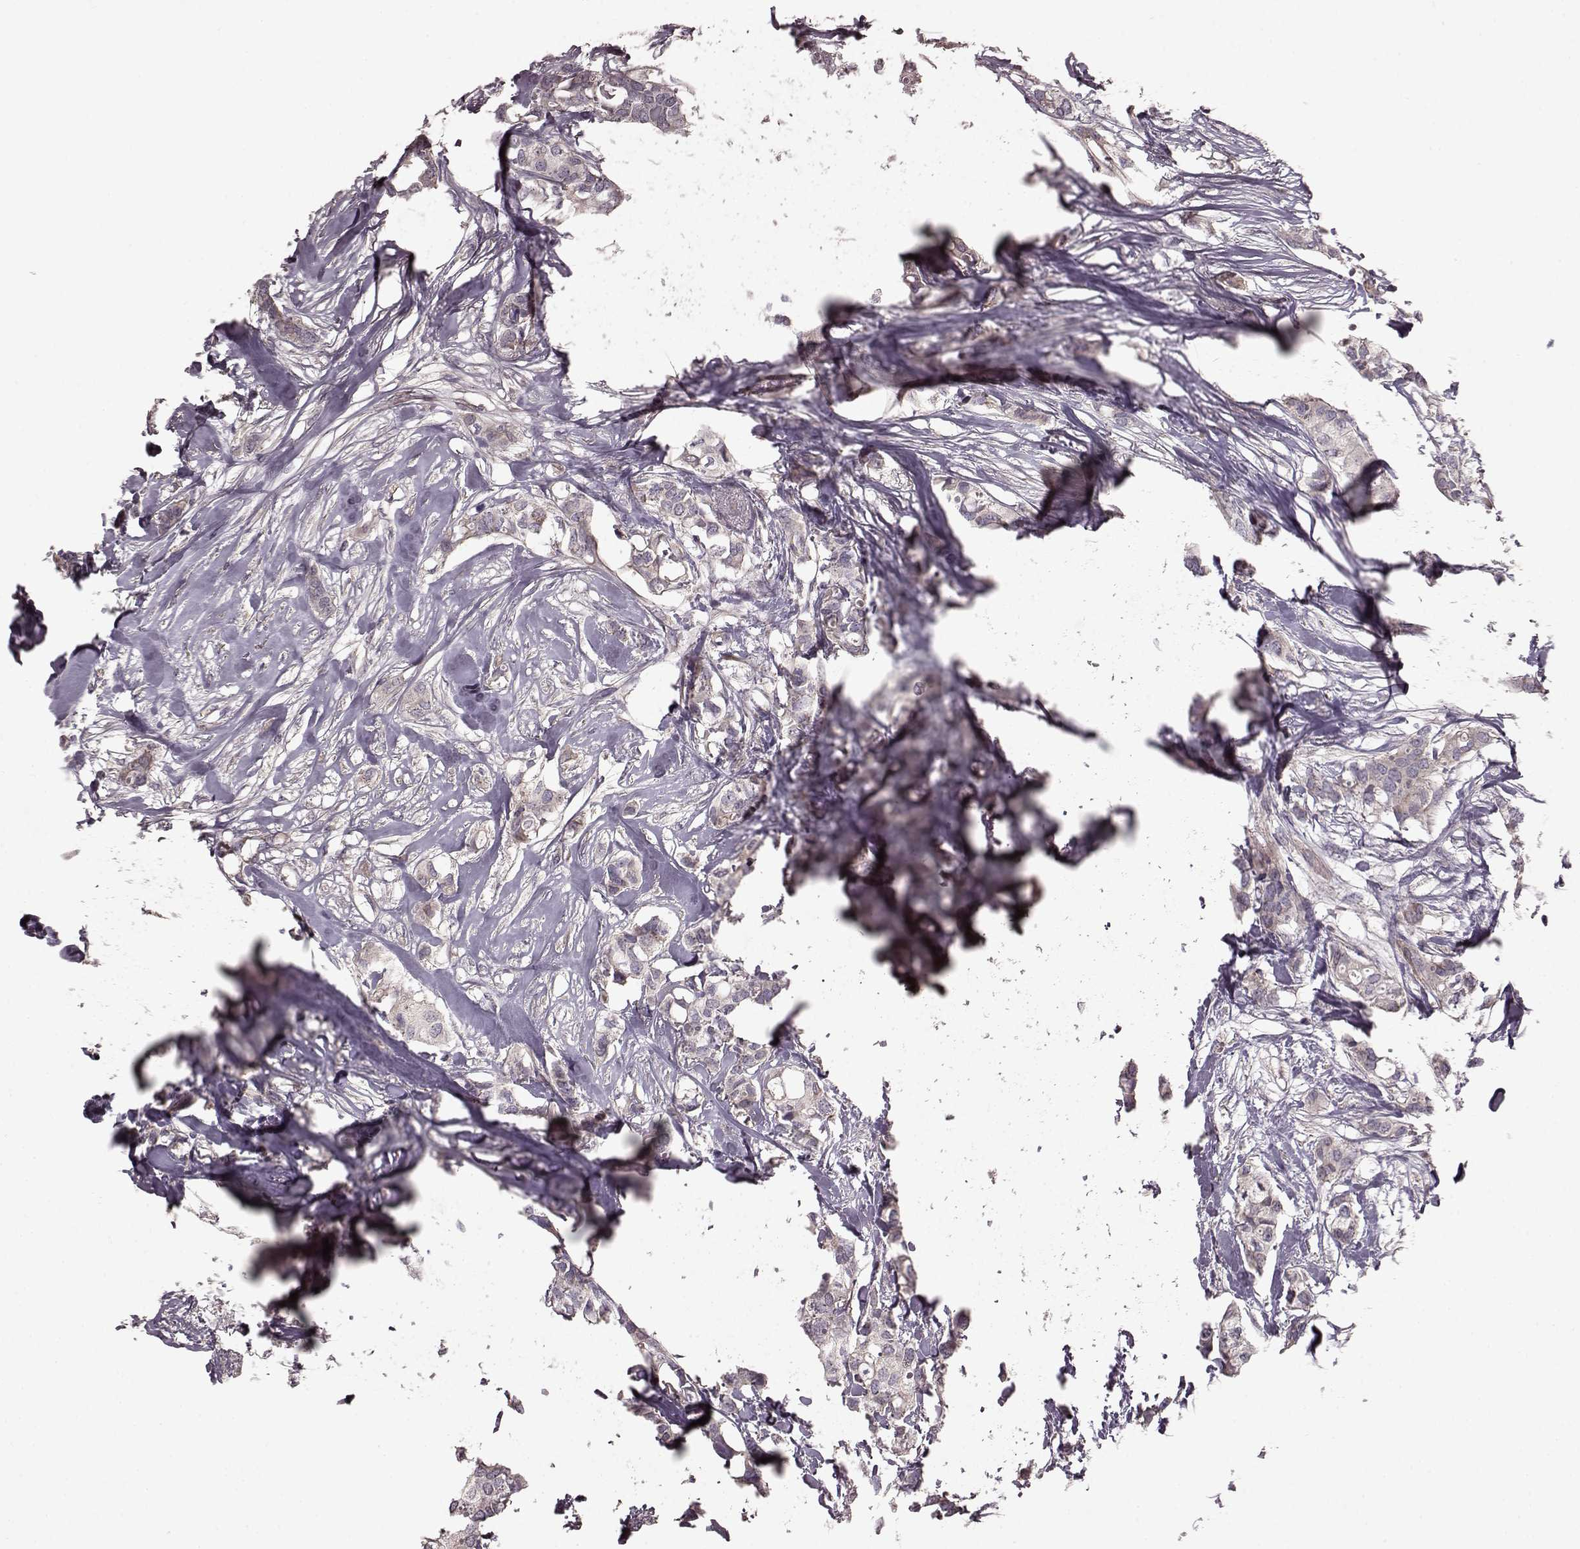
{"staining": {"intensity": "weak", "quantity": "25%-75%", "location": "cytoplasmic/membranous"}, "tissue": "breast cancer", "cell_type": "Tumor cells", "image_type": "cancer", "snomed": [{"axis": "morphology", "description": "Duct carcinoma"}, {"axis": "topography", "description": "Breast"}], "caption": "Intraductal carcinoma (breast) stained with a brown dye demonstrates weak cytoplasmic/membranous positive staining in approximately 25%-75% of tumor cells.", "gene": "SLC52A3", "patient": {"sex": "female", "age": 62}}